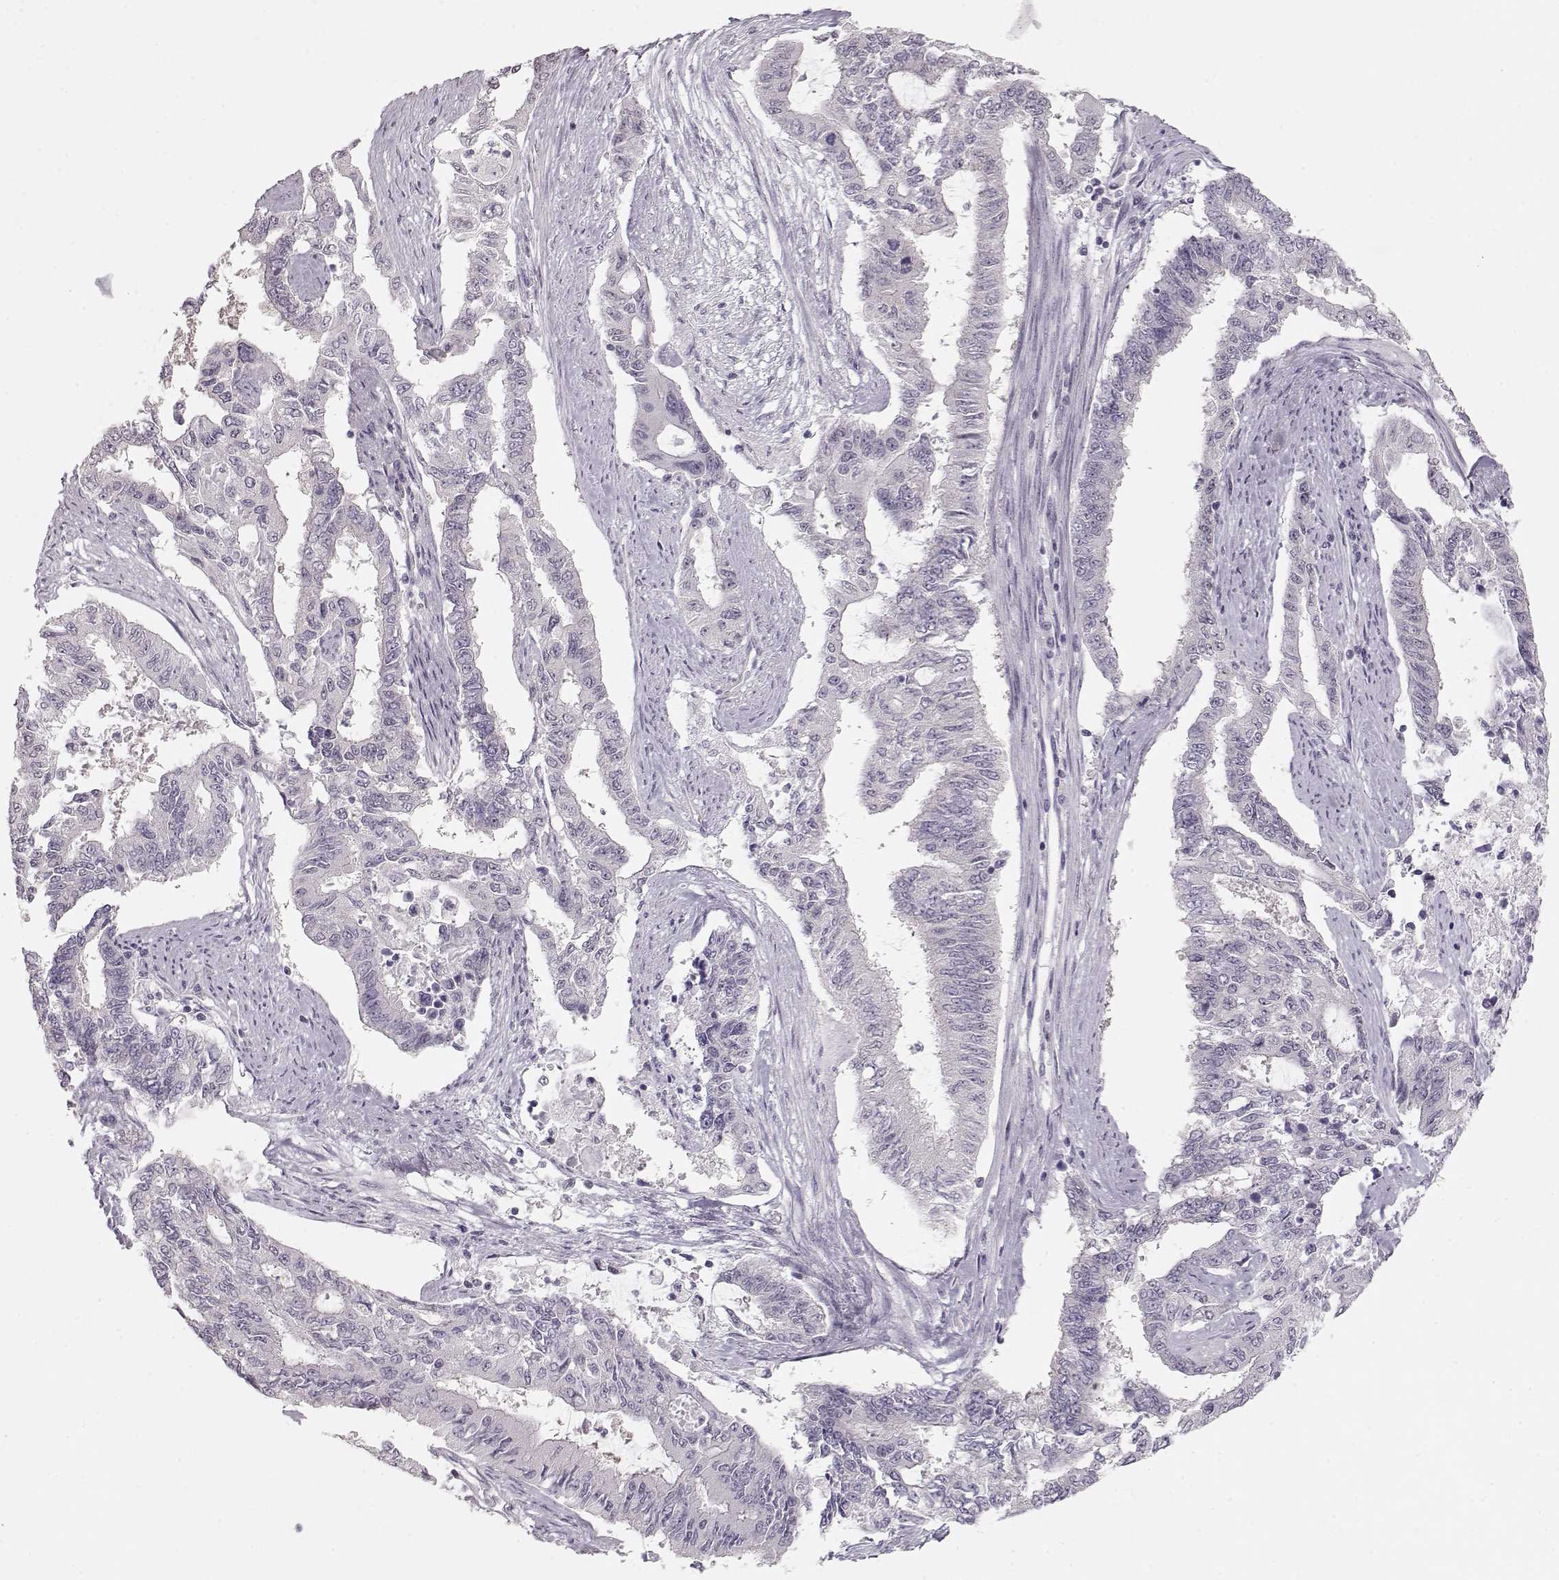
{"staining": {"intensity": "negative", "quantity": "none", "location": "none"}, "tissue": "endometrial cancer", "cell_type": "Tumor cells", "image_type": "cancer", "snomed": [{"axis": "morphology", "description": "Adenocarcinoma, NOS"}, {"axis": "topography", "description": "Uterus"}], "caption": "IHC histopathology image of endometrial adenocarcinoma stained for a protein (brown), which demonstrates no positivity in tumor cells.", "gene": "FAM205A", "patient": {"sex": "female", "age": 59}}